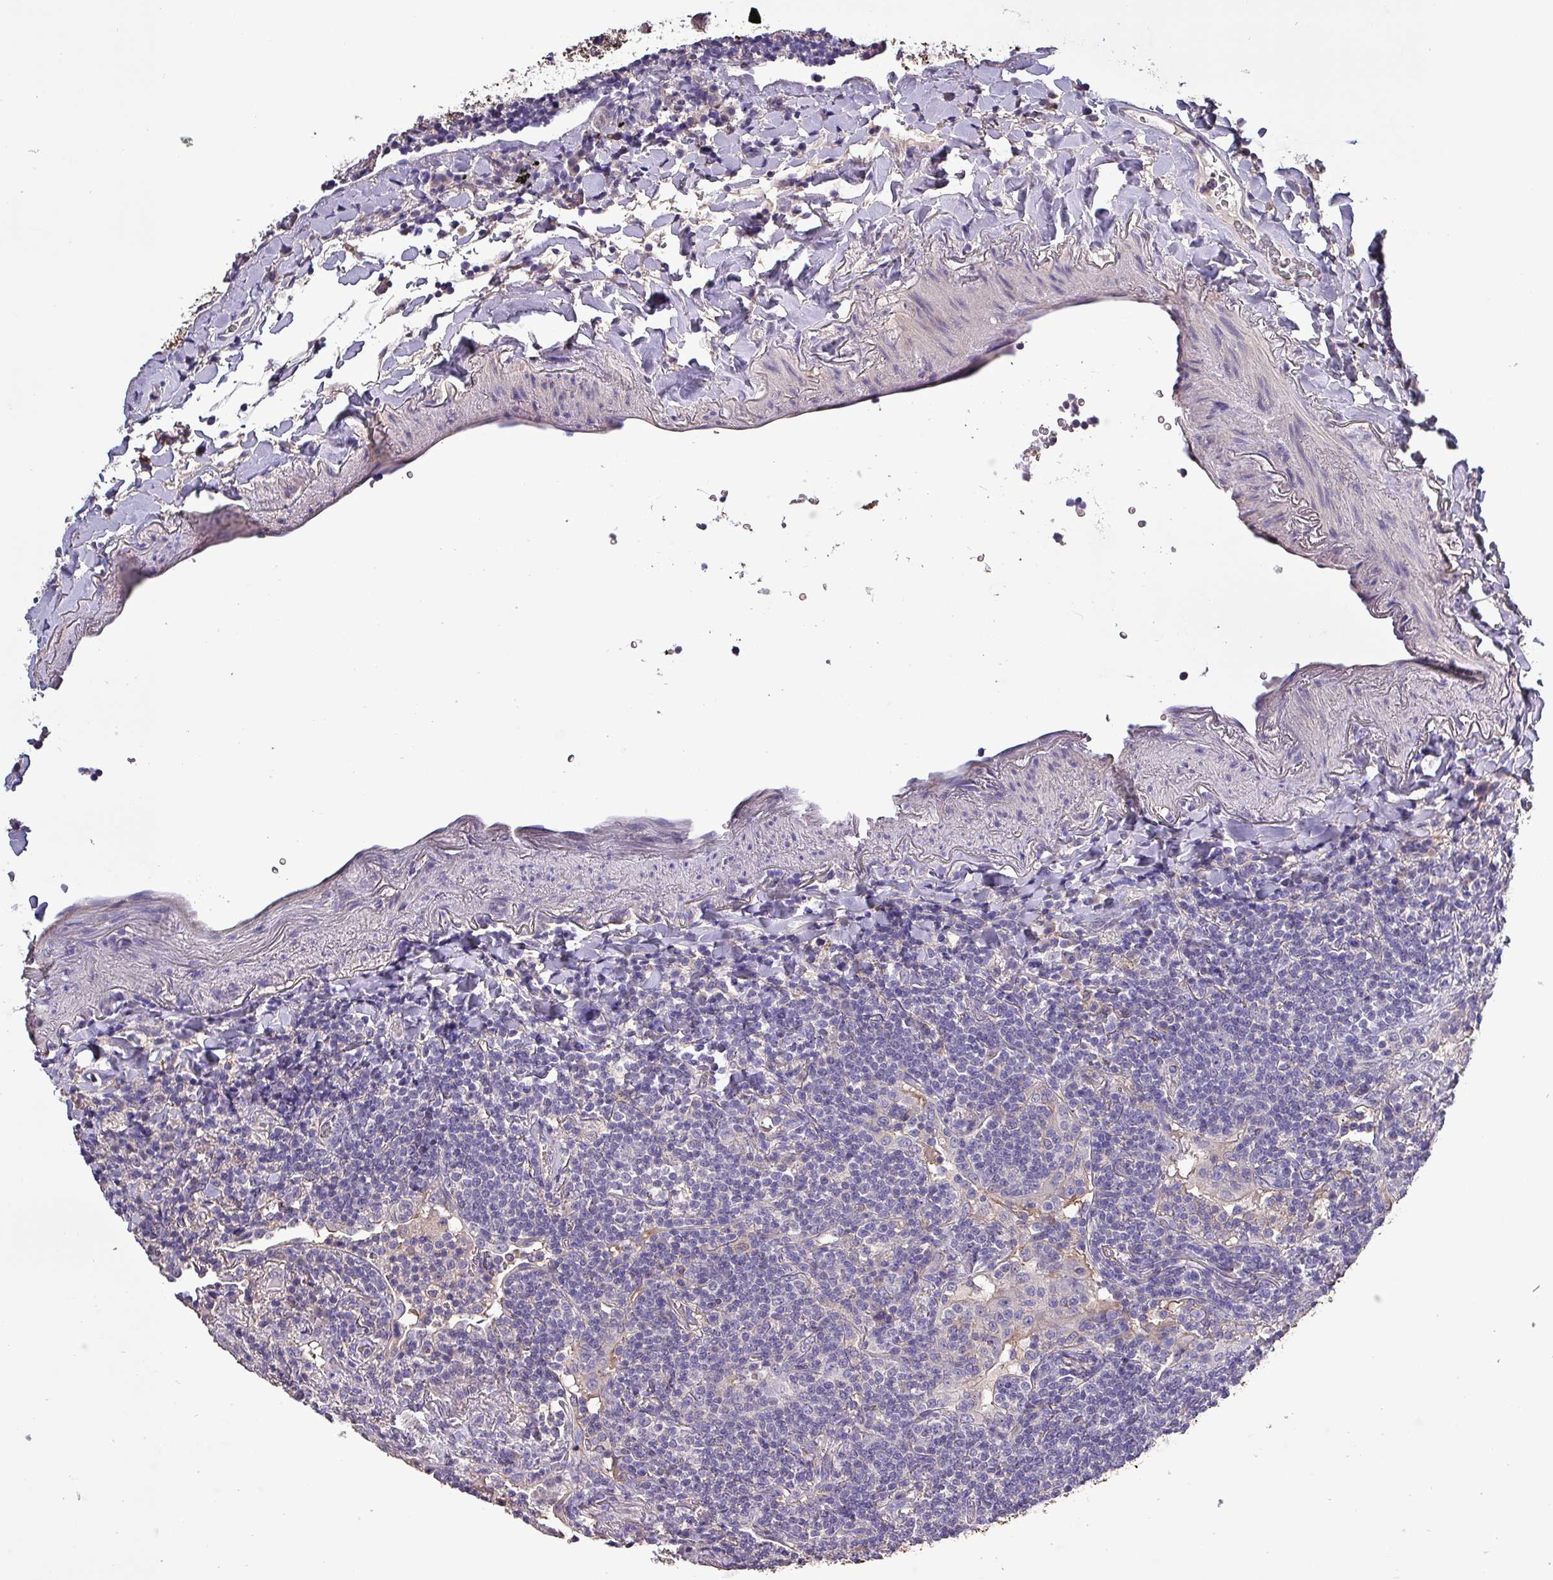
{"staining": {"intensity": "negative", "quantity": "none", "location": "none"}, "tissue": "lymphoma", "cell_type": "Tumor cells", "image_type": "cancer", "snomed": [{"axis": "morphology", "description": "Malignant lymphoma, non-Hodgkin's type, Low grade"}, {"axis": "topography", "description": "Lung"}], "caption": "DAB immunohistochemical staining of lymphoma demonstrates no significant staining in tumor cells. (DAB IHC with hematoxylin counter stain).", "gene": "HTRA4", "patient": {"sex": "female", "age": 71}}